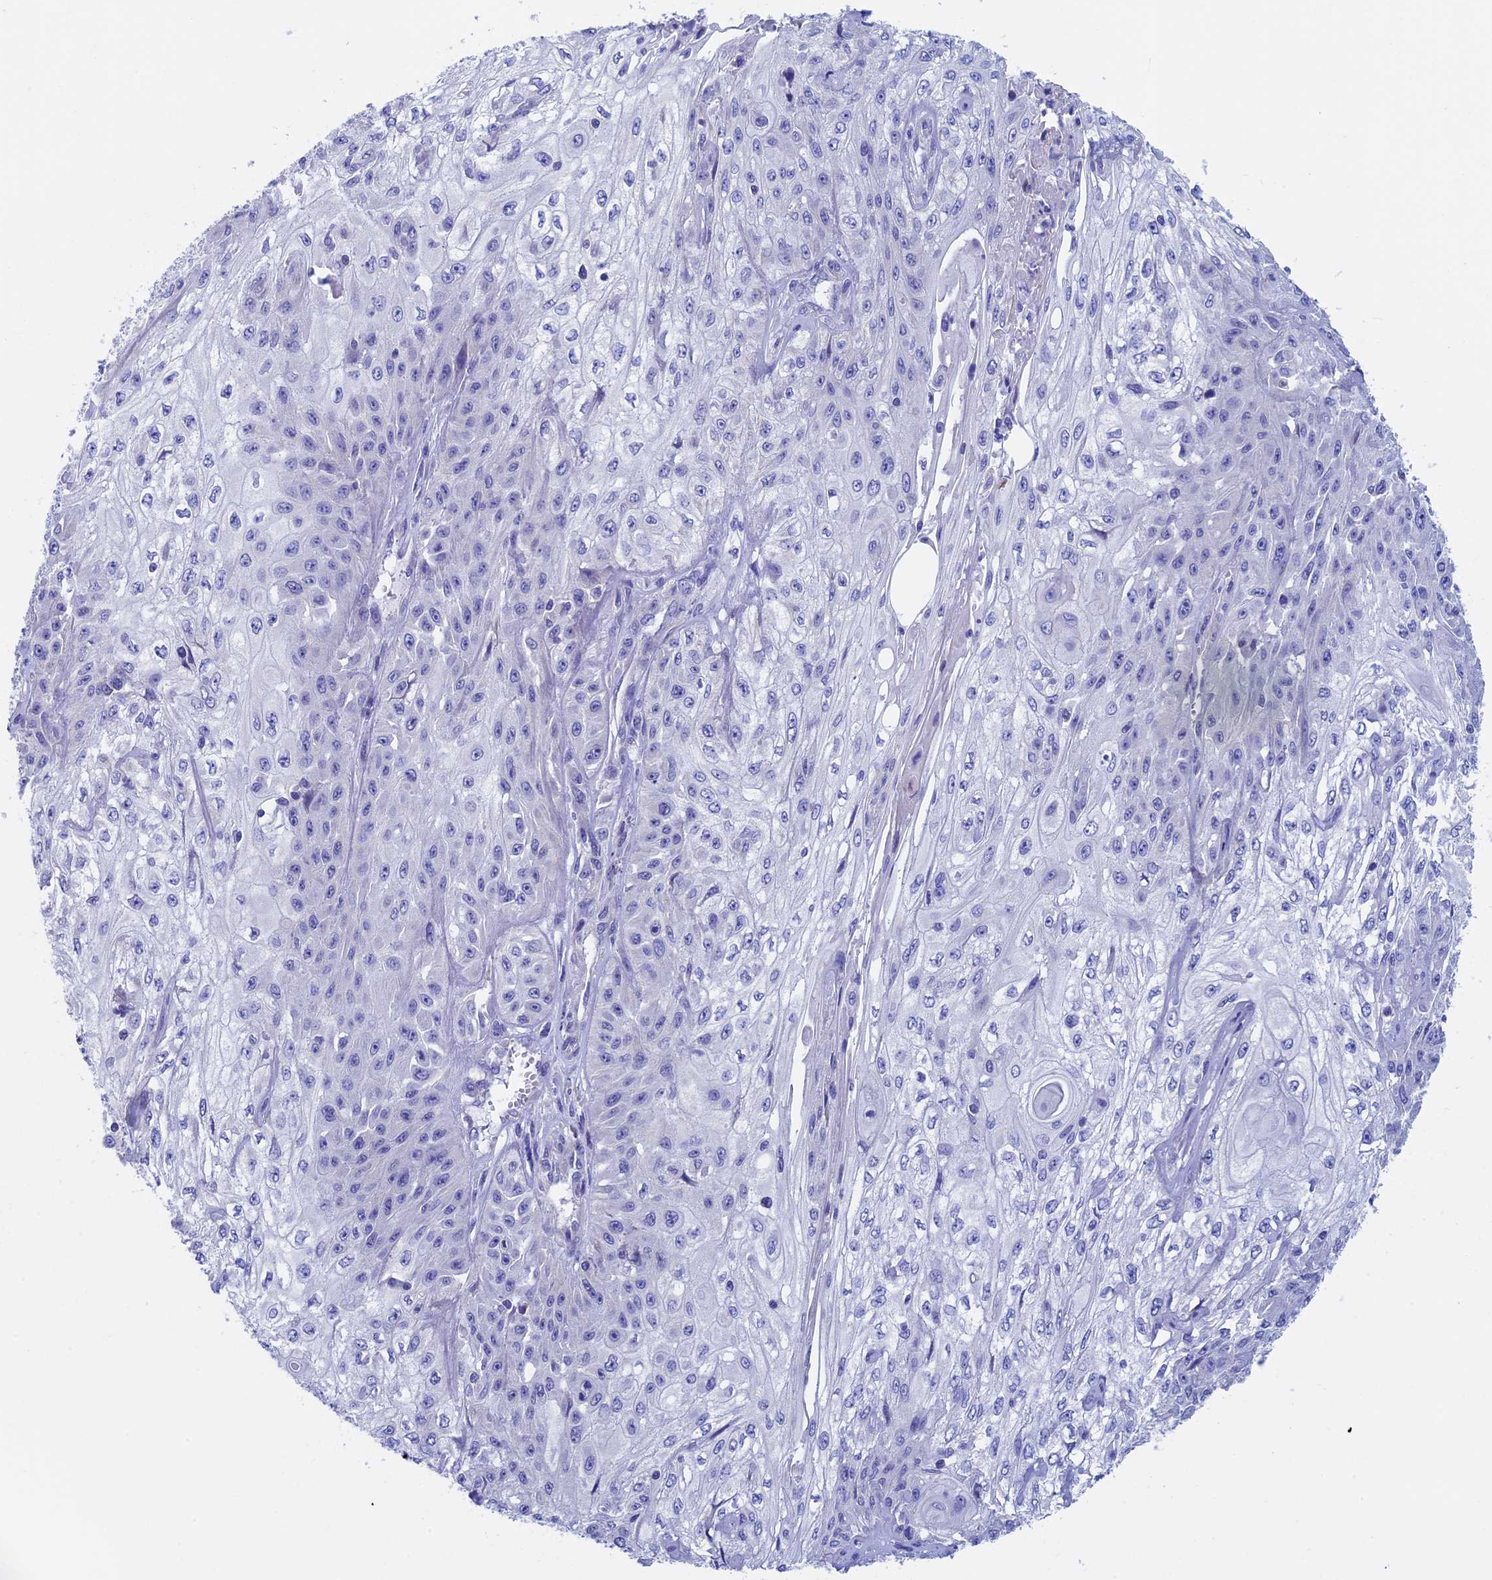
{"staining": {"intensity": "negative", "quantity": "none", "location": "none"}, "tissue": "skin cancer", "cell_type": "Tumor cells", "image_type": "cancer", "snomed": [{"axis": "morphology", "description": "Squamous cell carcinoma, NOS"}, {"axis": "morphology", "description": "Squamous cell carcinoma, metastatic, NOS"}, {"axis": "topography", "description": "Skin"}, {"axis": "topography", "description": "Lymph node"}], "caption": "This is a micrograph of immunohistochemistry (IHC) staining of skin metastatic squamous cell carcinoma, which shows no expression in tumor cells.", "gene": "SEPTIN1", "patient": {"sex": "male", "age": 75}}